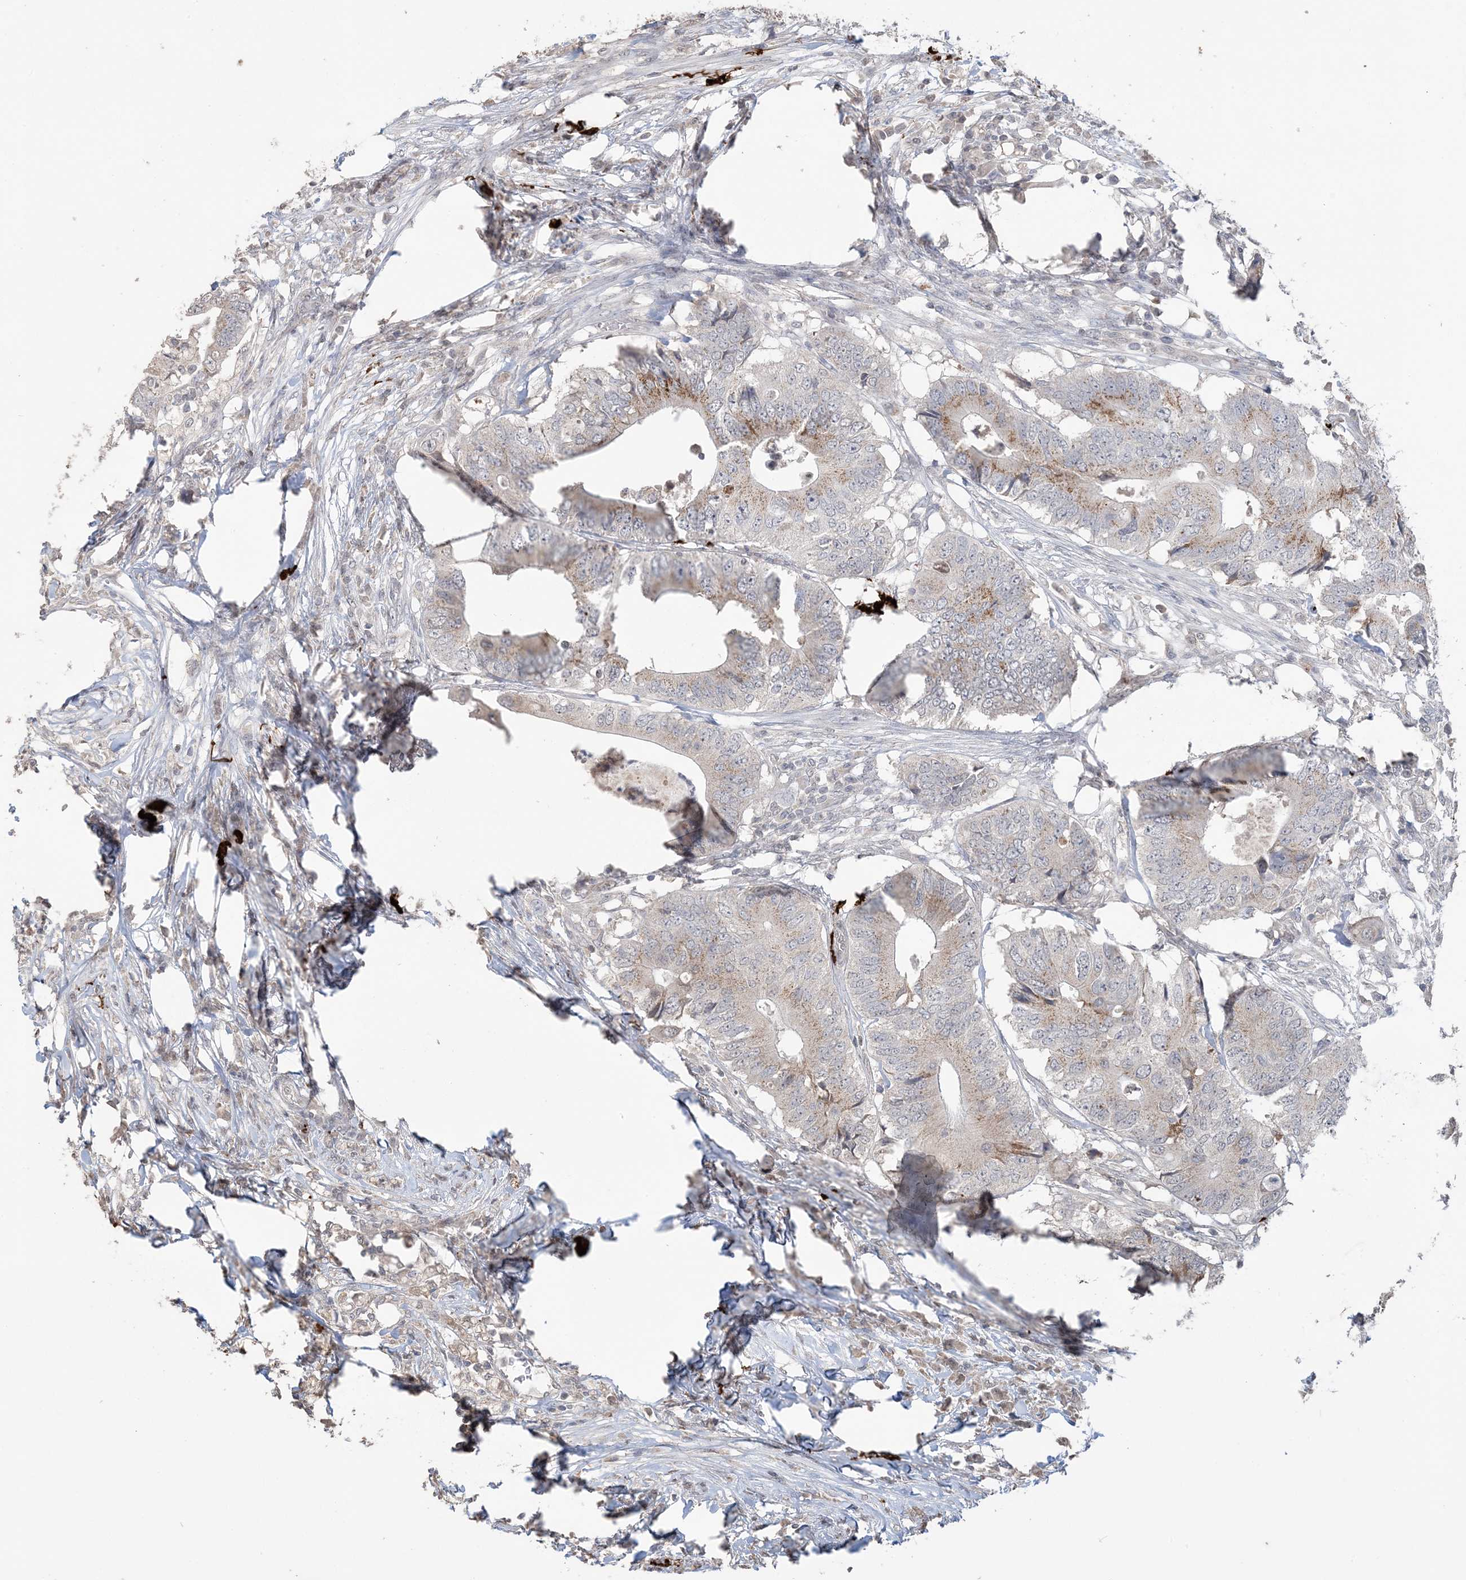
{"staining": {"intensity": "moderate", "quantity": "25%-75%", "location": "cytoplasmic/membranous"}, "tissue": "colorectal cancer", "cell_type": "Tumor cells", "image_type": "cancer", "snomed": [{"axis": "morphology", "description": "Adenocarcinoma, NOS"}, {"axis": "topography", "description": "Colon"}], "caption": "The immunohistochemical stain shows moderate cytoplasmic/membranous staining in tumor cells of colorectal adenocarcinoma tissue.", "gene": "XRN1", "patient": {"sex": "male", "age": 71}}